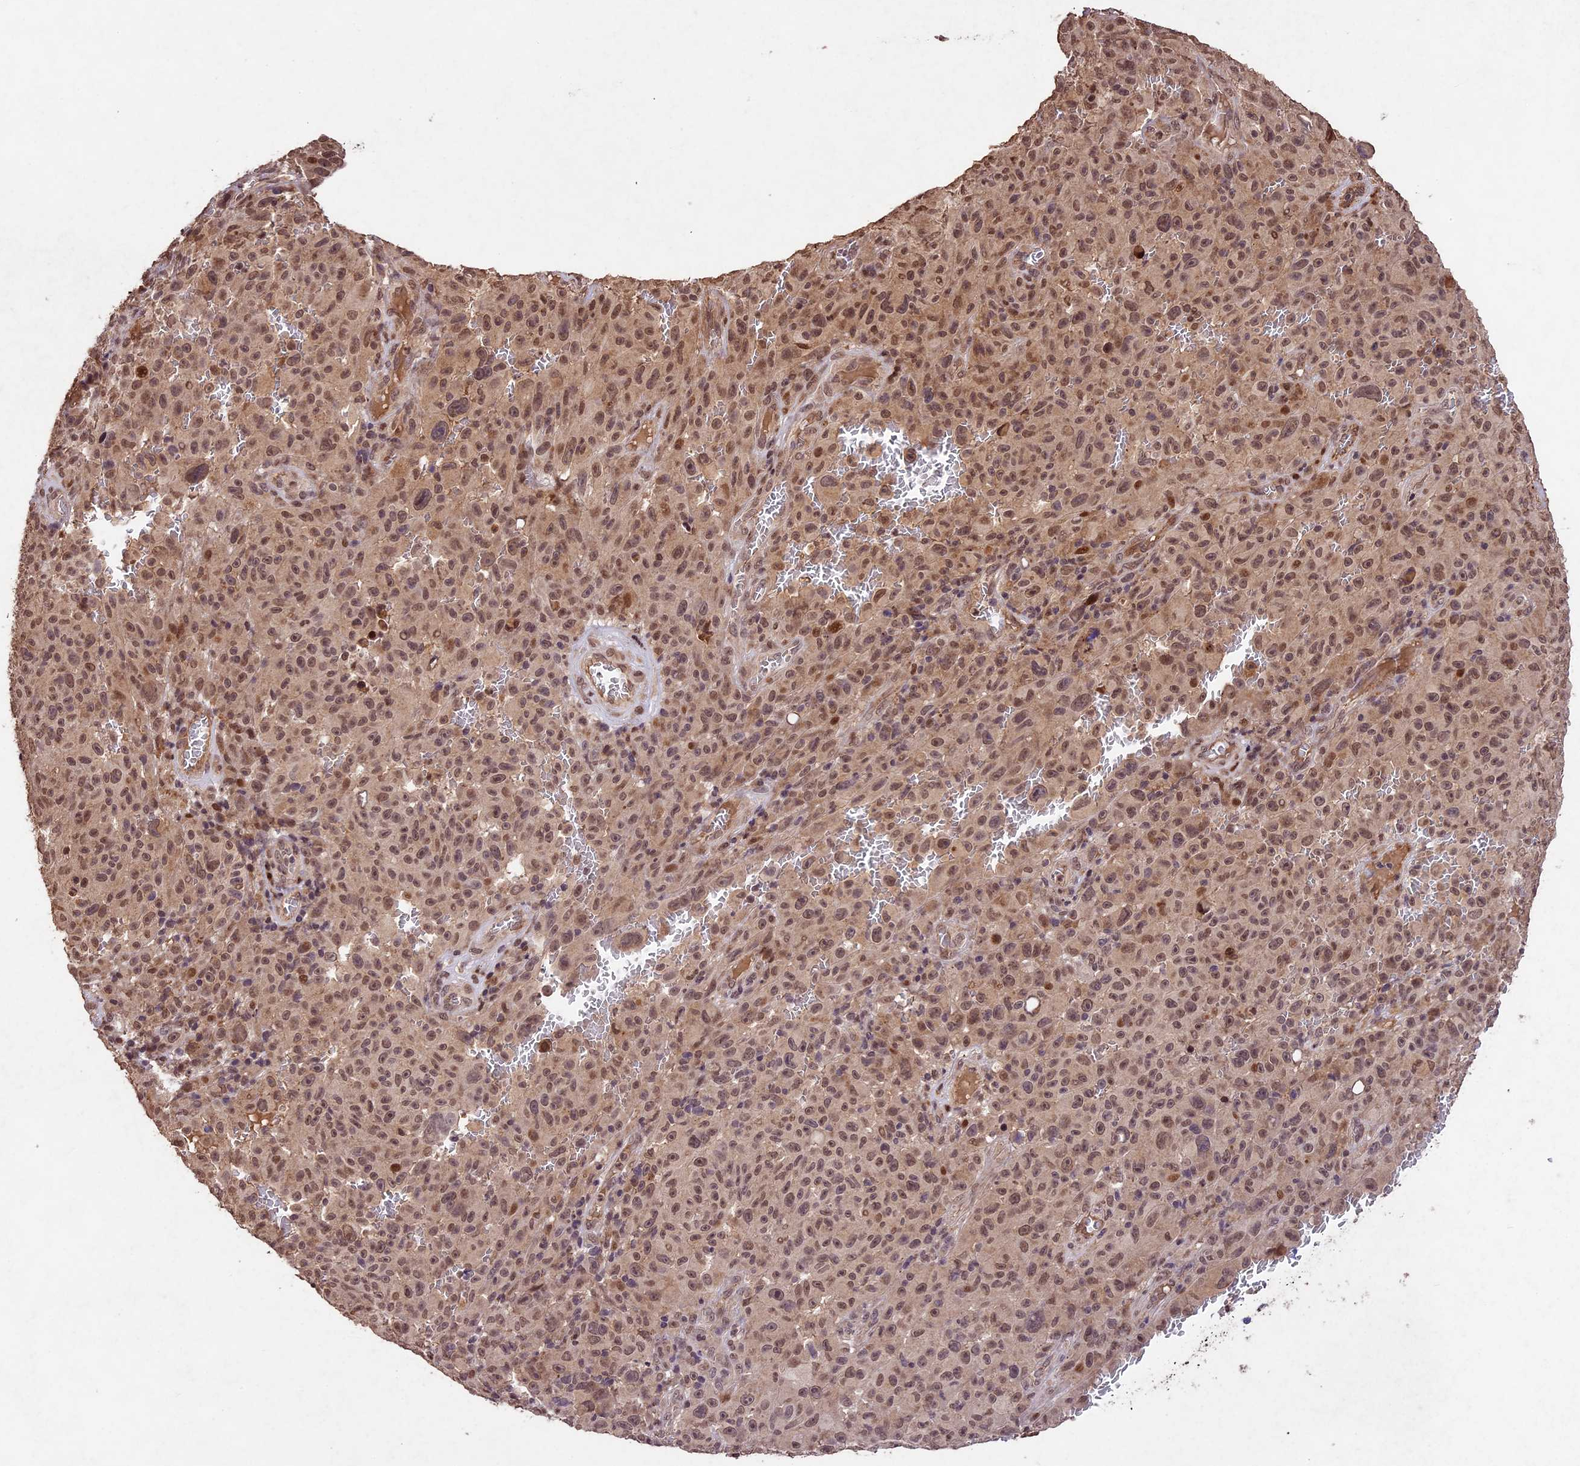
{"staining": {"intensity": "moderate", "quantity": ">75%", "location": "cytoplasmic/membranous,nuclear"}, "tissue": "melanoma", "cell_type": "Tumor cells", "image_type": "cancer", "snomed": [{"axis": "morphology", "description": "Malignant melanoma, NOS"}, {"axis": "topography", "description": "Skin"}], "caption": "The micrograph demonstrates immunohistochemical staining of melanoma. There is moderate cytoplasmic/membranous and nuclear expression is present in approximately >75% of tumor cells. Using DAB (brown) and hematoxylin (blue) stains, captured at high magnification using brightfield microscopy.", "gene": "CDKN2AIP", "patient": {"sex": "female", "age": 82}}